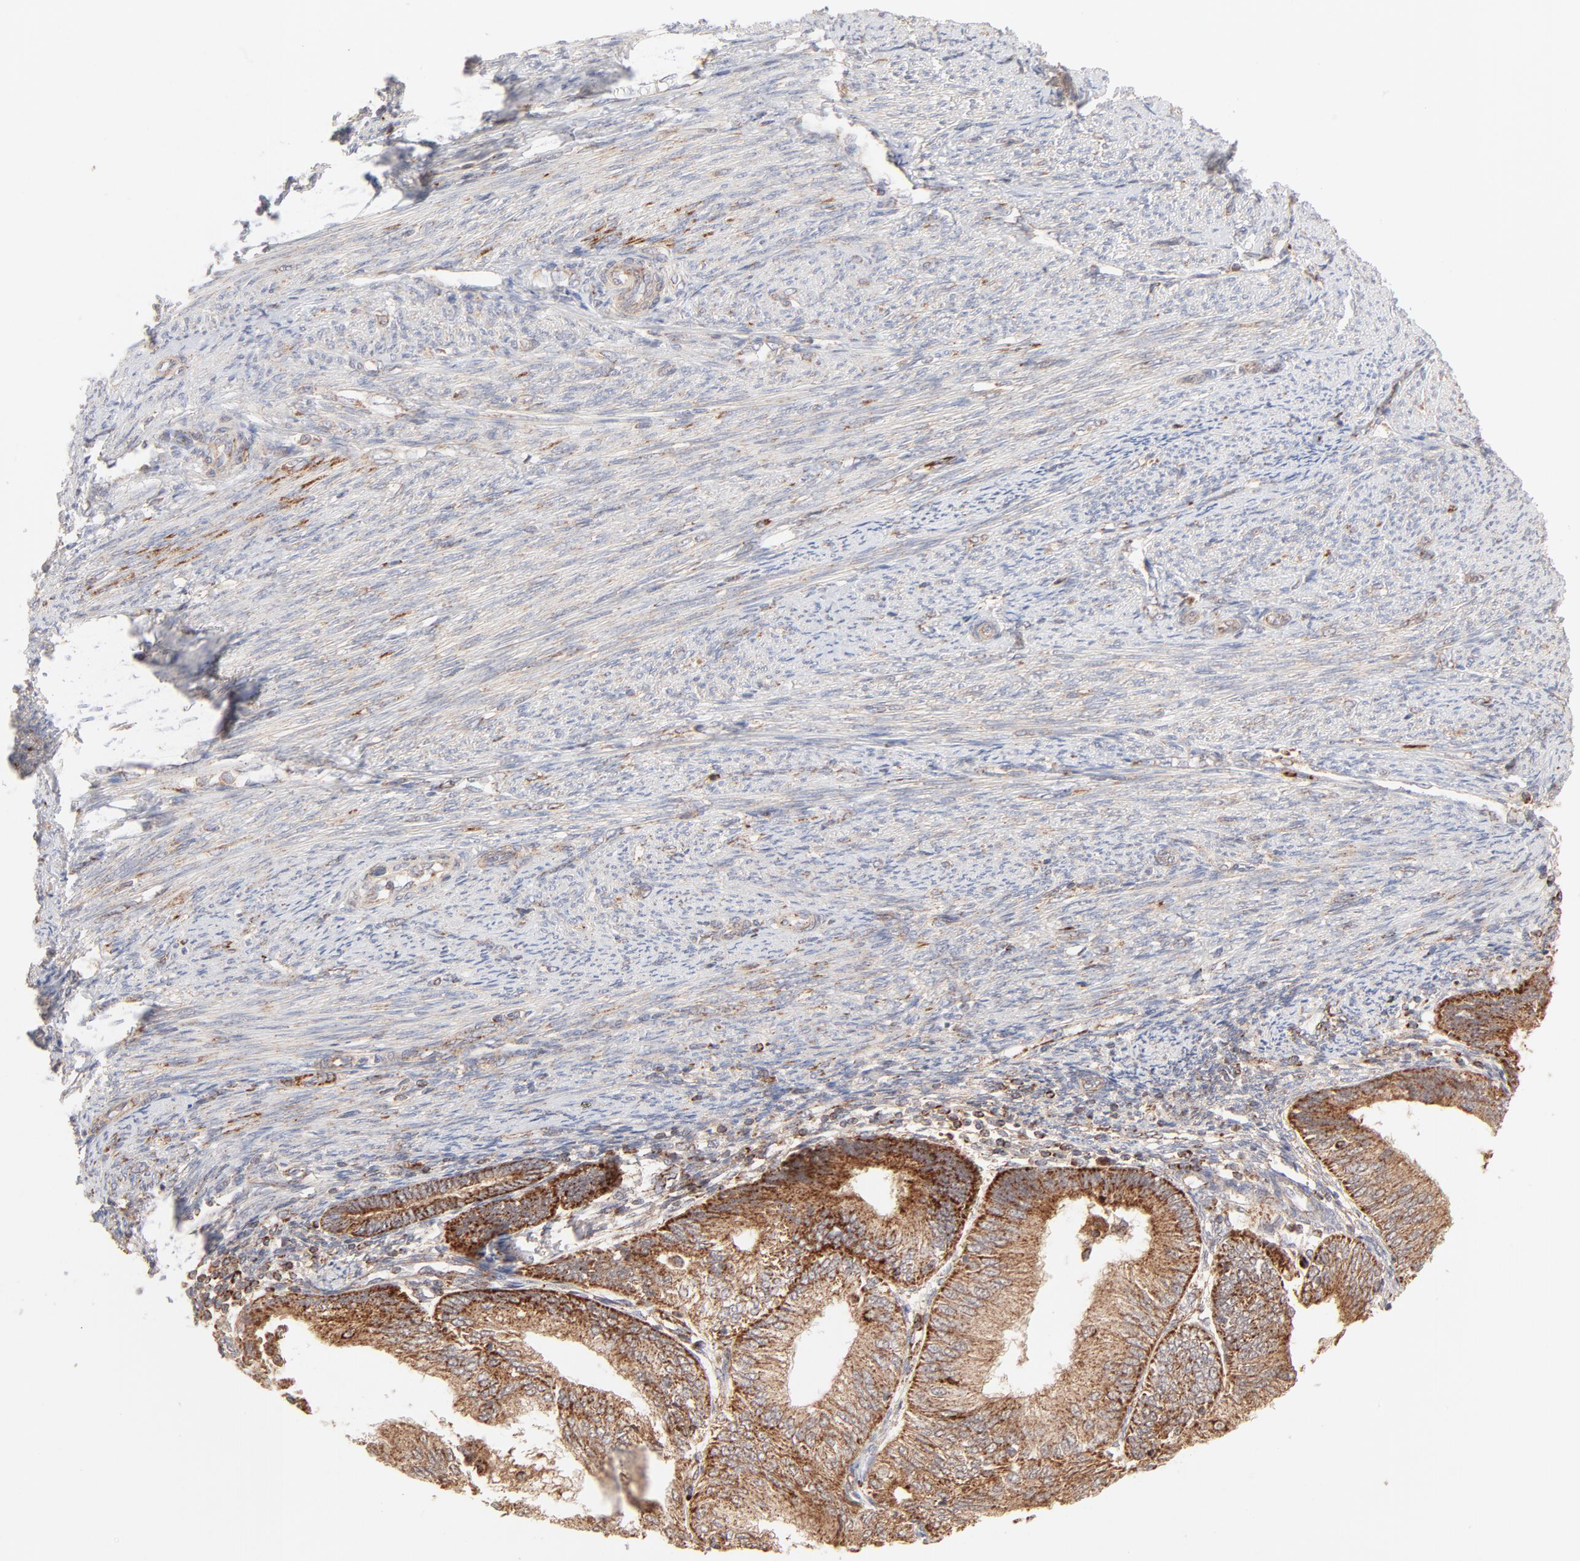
{"staining": {"intensity": "strong", "quantity": ">75%", "location": "cytoplasmic/membranous"}, "tissue": "endometrial cancer", "cell_type": "Tumor cells", "image_type": "cancer", "snomed": [{"axis": "morphology", "description": "Adenocarcinoma, NOS"}, {"axis": "topography", "description": "Endometrium"}], "caption": "This photomicrograph displays immunohistochemistry staining of human adenocarcinoma (endometrial), with high strong cytoplasmic/membranous expression in approximately >75% of tumor cells.", "gene": "CSPG4", "patient": {"sex": "female", "age": 55}}